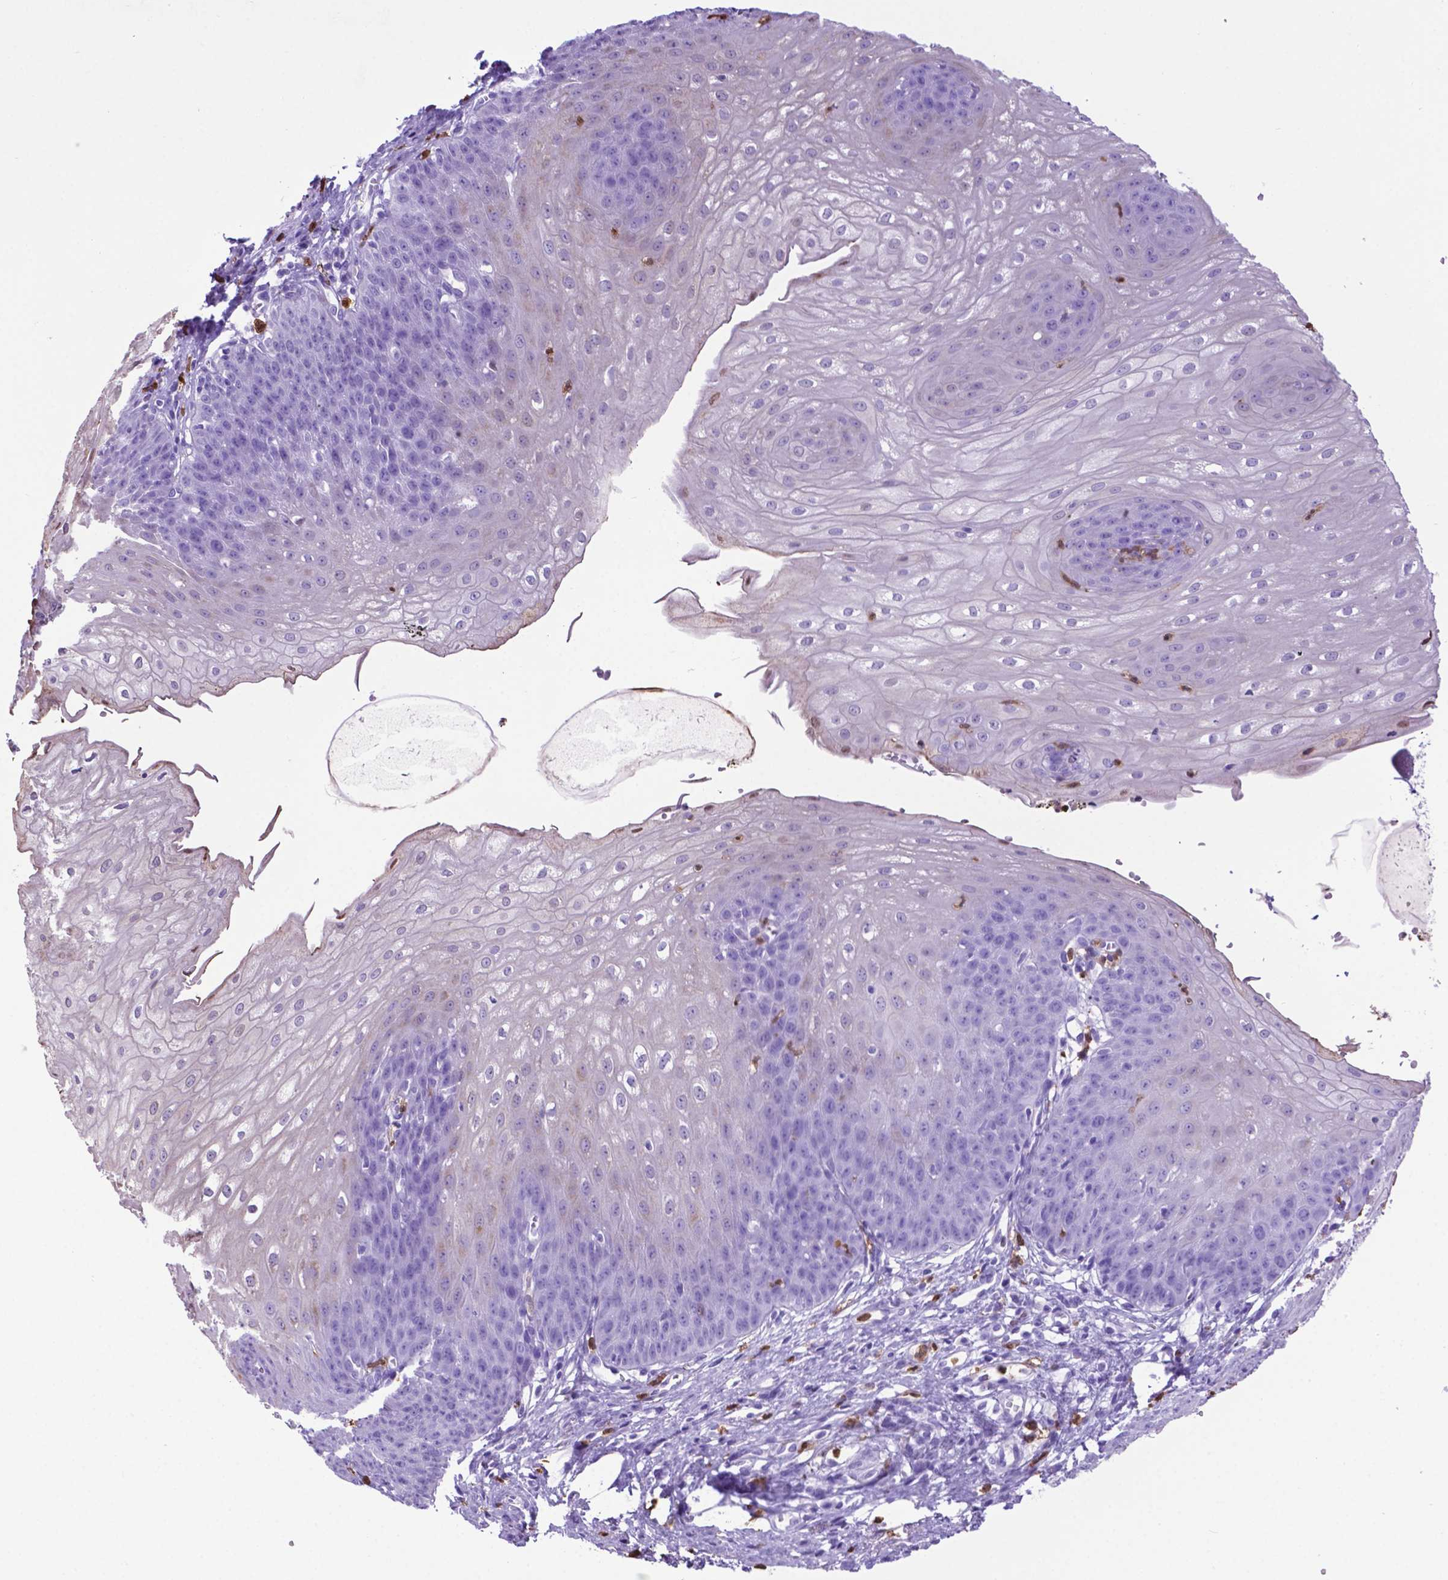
{"staining": {"intensity": "negative", "quantity": "none", "location": "none"}, "tissue": "esophagus", "cell_type": "Squamous epithelial cells", "image_type": "normal", "snomed": [{"axis": "morphology", "description": "Normal tissue, NOS"}, {"axis": "topography", "description": "Esophagus"}], "caption": "Squamous epithelial cells are negative for protein expression in benign human esophagus. (DAB immunohistochemistry, high magnification).", "gene": "LZTR1", "patient": {"sex": "male", "age": 71}}